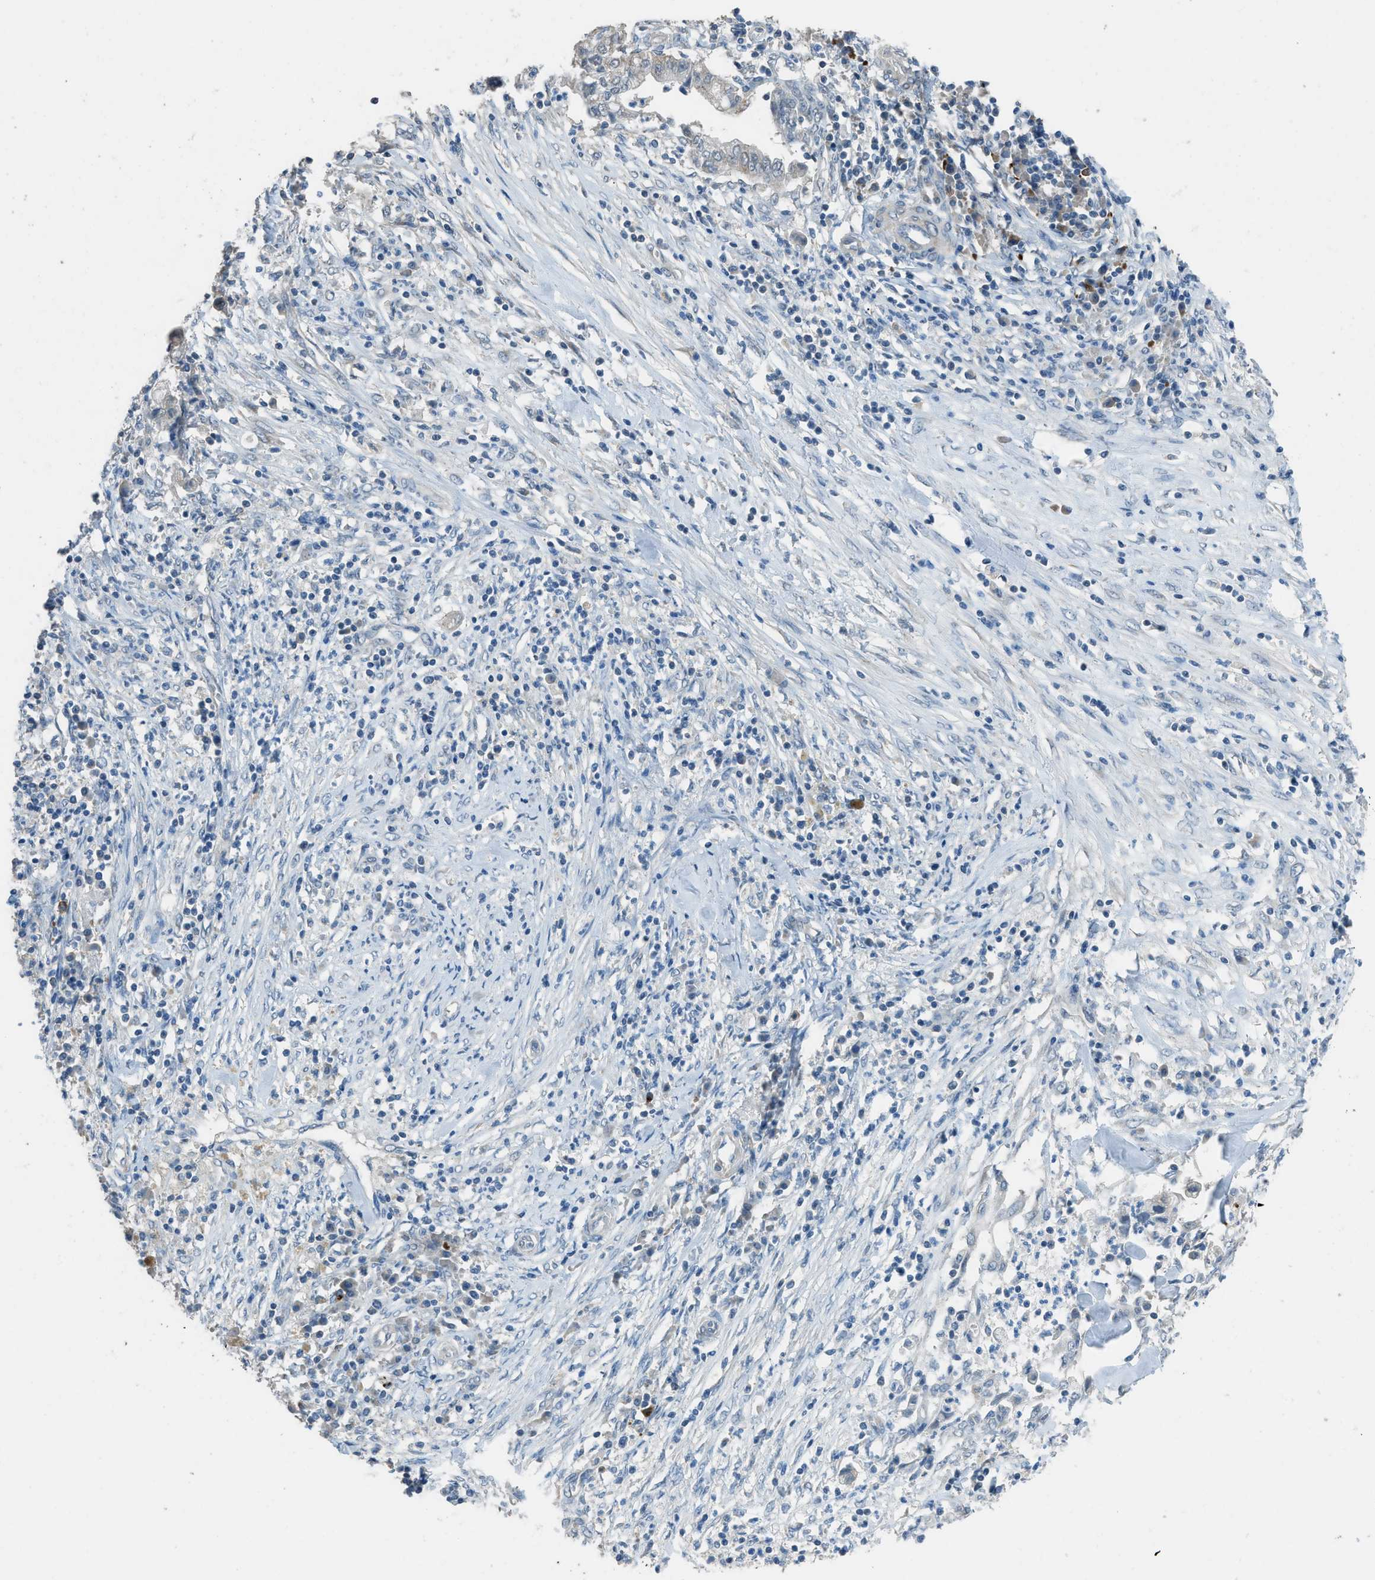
{"staining": {"intensity": "negative", "quantity": "none", "location": "none"}, "tissue": "cervical cancer", "cell_type": "Tumor cells", "image_type": "cancer", "snomed": [{"axis": "morphology", "description": "Adenocarcinoma, NOS"}, {"axis": "topography", "description": "Cervix"}], "caption": "Tumor cells are negative for protein expression in human cervical cancer.", "gene": "TIMD4", "patient": {"sex": "female", "age": 44}}